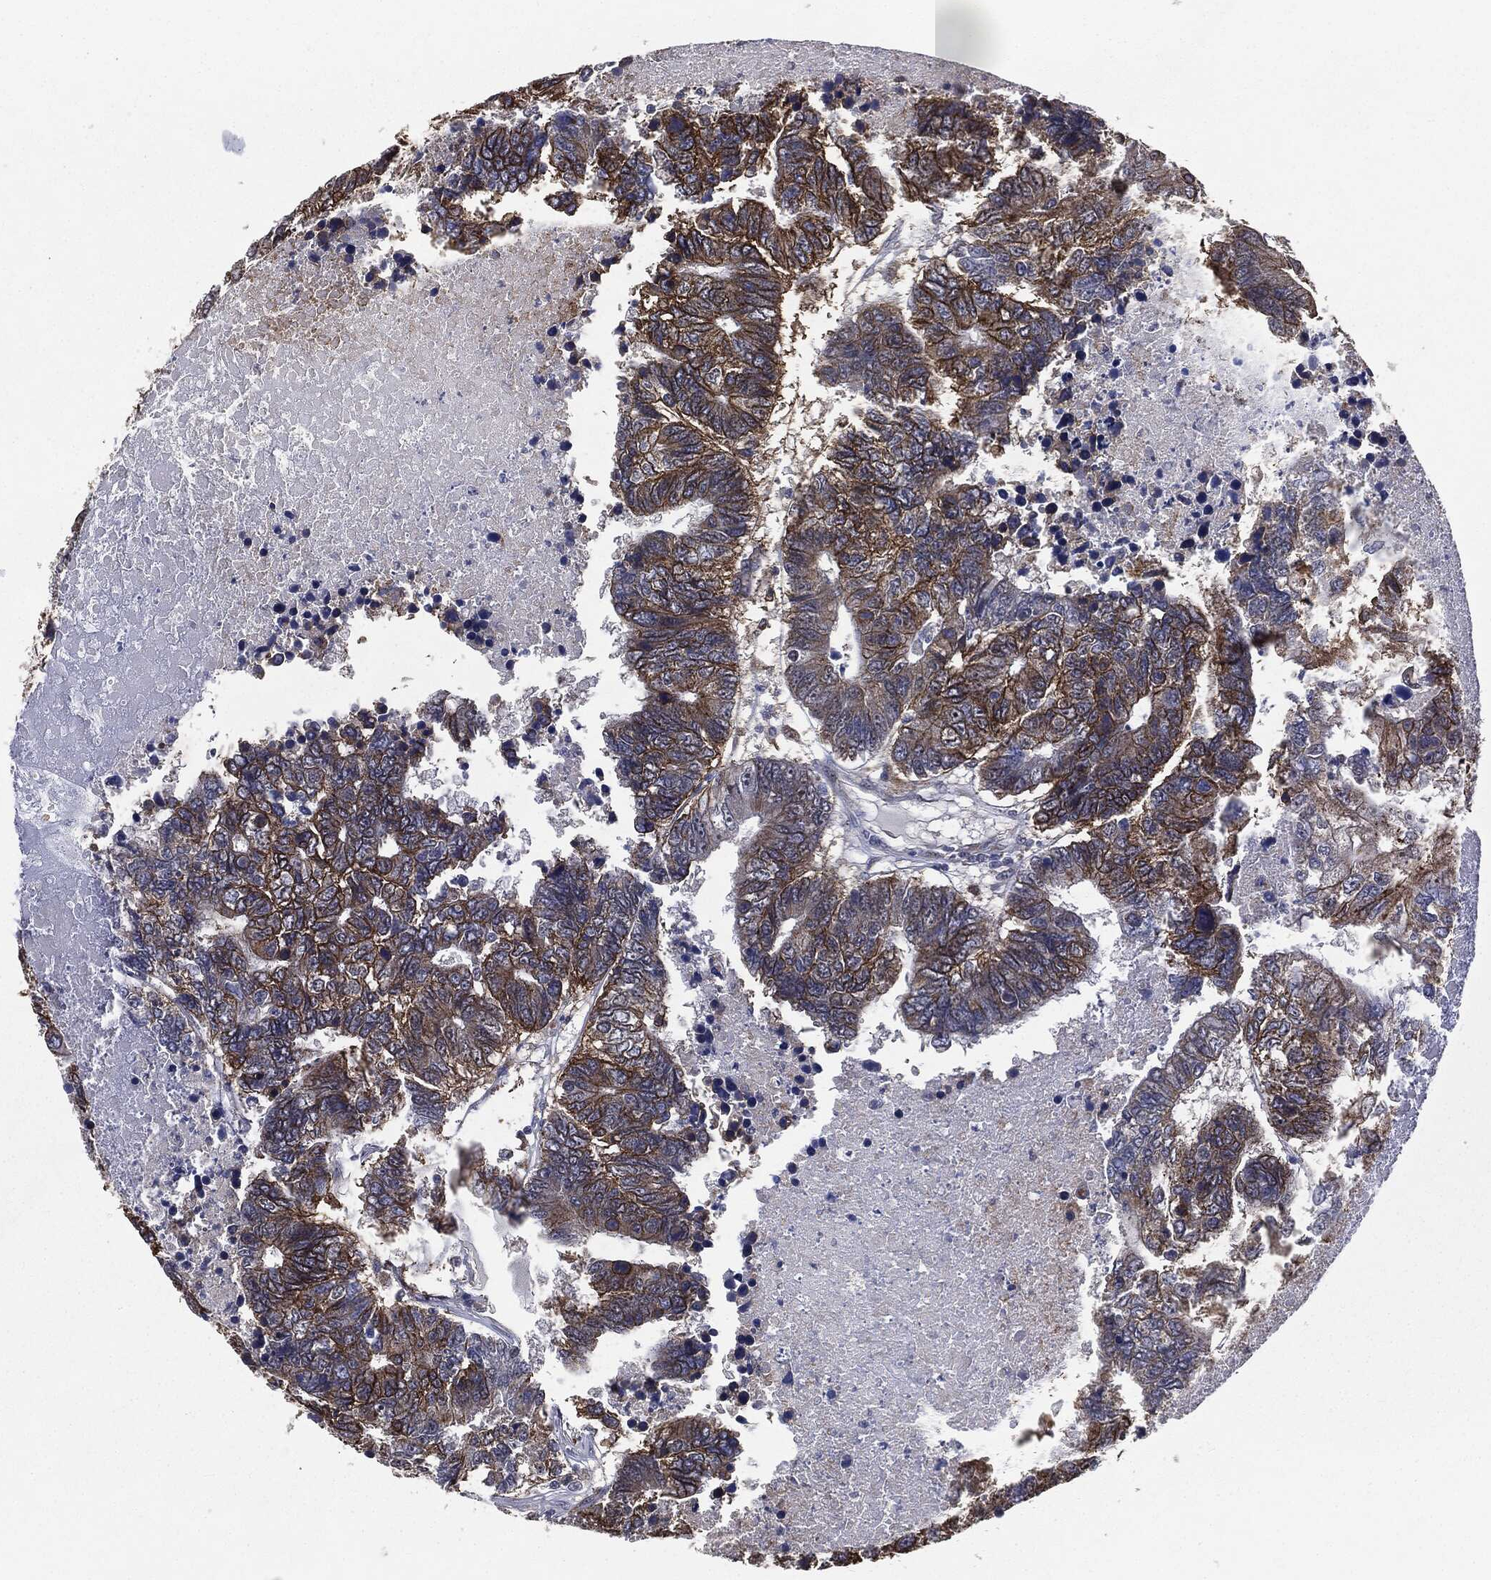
{"staining": {"intensity": "strong", "quantity": "25%-75%", "location": "cytoplasmic/membranous"}, "tissue": "colorectal cancer", "cell_type": "Tumor cells", "image_type": "cancer", "snomed": [{"axis": "morphology", "description": "Adenocarcinoma, NOS"}, {"axis": "topography", "description": "Colon"}], "caption": "An immunohistochemistry histopathology image of neoplastic tissue is shown. Protein staining in brown shows strong cytoplasmic/membranous positivity in colorectal adenocarcinoma within tumor cells.", "gene": "TRMT1L", "patient": {"sex": "female", "age": 48}}